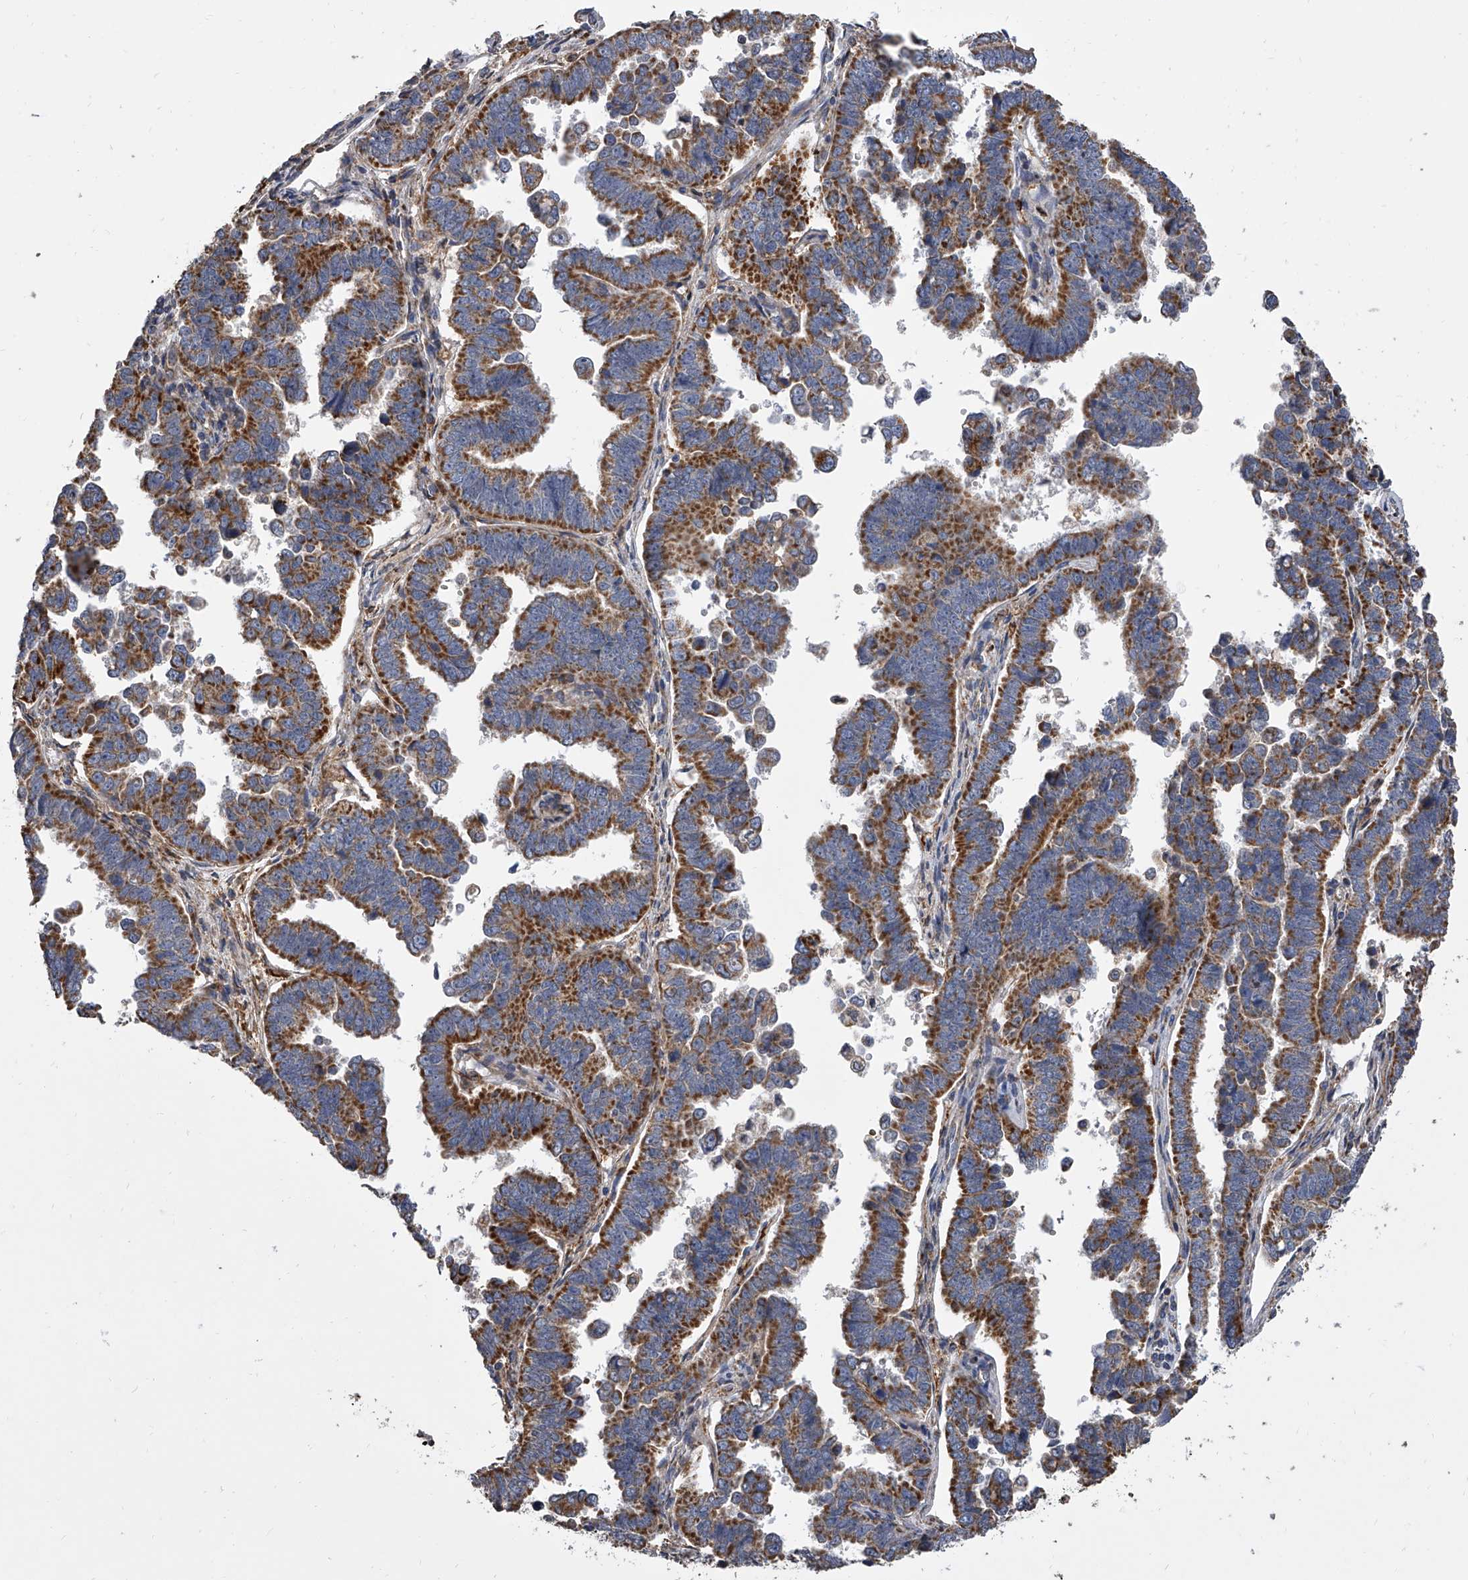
{"staining": {"intensity": "strong", "quantity": ">75%", "location": "cytoplasmic/membranous"}, "tissue": "endometrial cancer", "cell_type": "Tumor cells", "image_type": "cancer", "snomed": [{"axis": "morphology", "description": "Adenocarcinoma, NOS"}, {"axis": "topography", "description": "Endometrium"}], "caption": "Protein staining exhibits strong cytoplasmic/membranous positivity in about >75% of tumor cells in endometrial cancer (adenocarcinoma).", "gene": "MRPL28", "patient": {"sex": "female", "age": 75}}